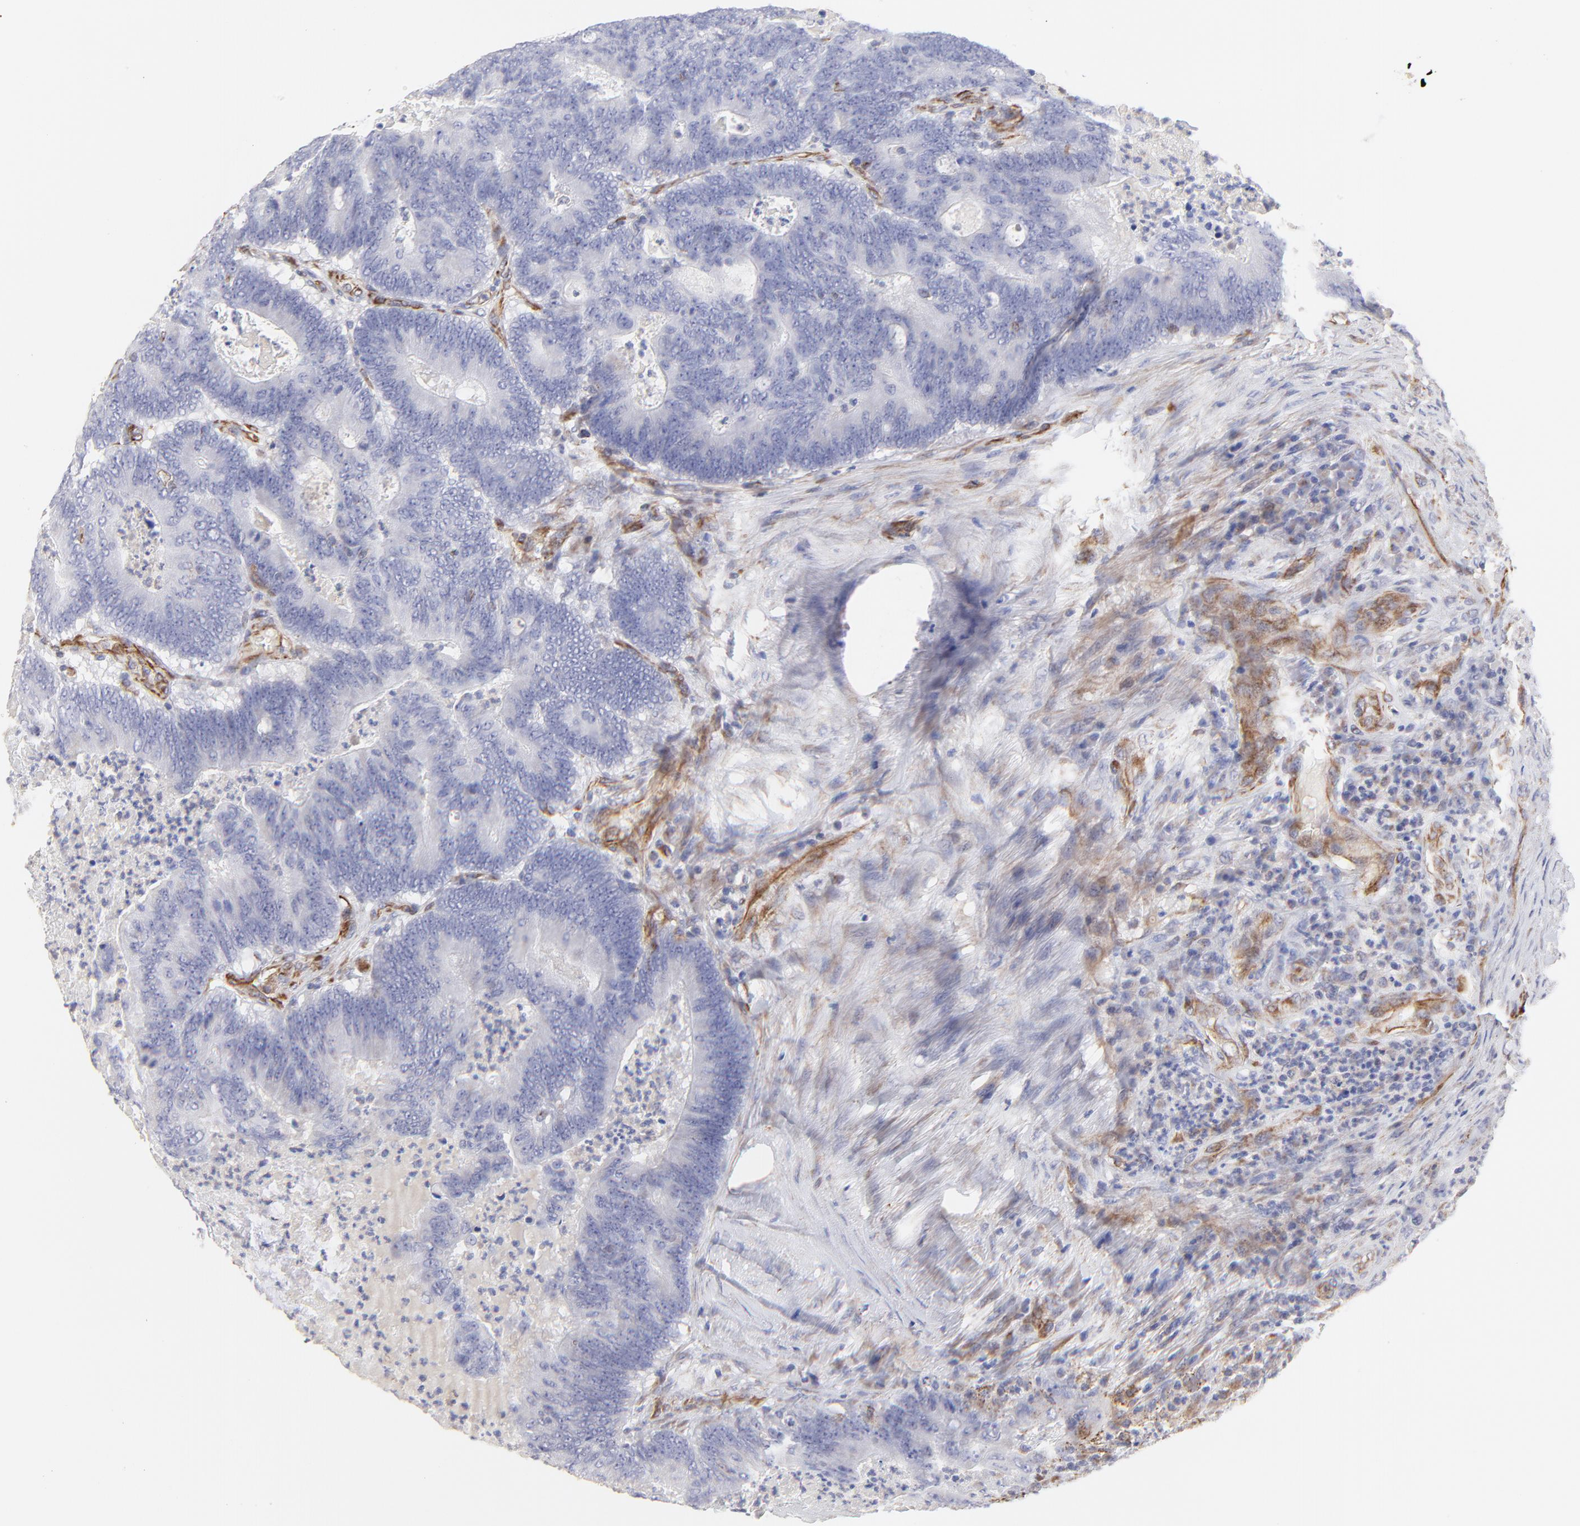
{"staining": {"intensity": "negative", "quantity": "none", "location": "none"}, "tissue": "colorectal cancer", "cell_type": "Tumor cells", "image_type": "cancer", "snomed": [{"axis": "morphology", "description": "Adenocarcinoma, NOS"}, {"axis": "topography", "description": "Colon"}], "caption": "Tumor cells are negative for brown protein staining in colorectal cancer (adenocarcinoma).", "gene": "COX8C", "patient": {"sex": "male", "age": 65}}